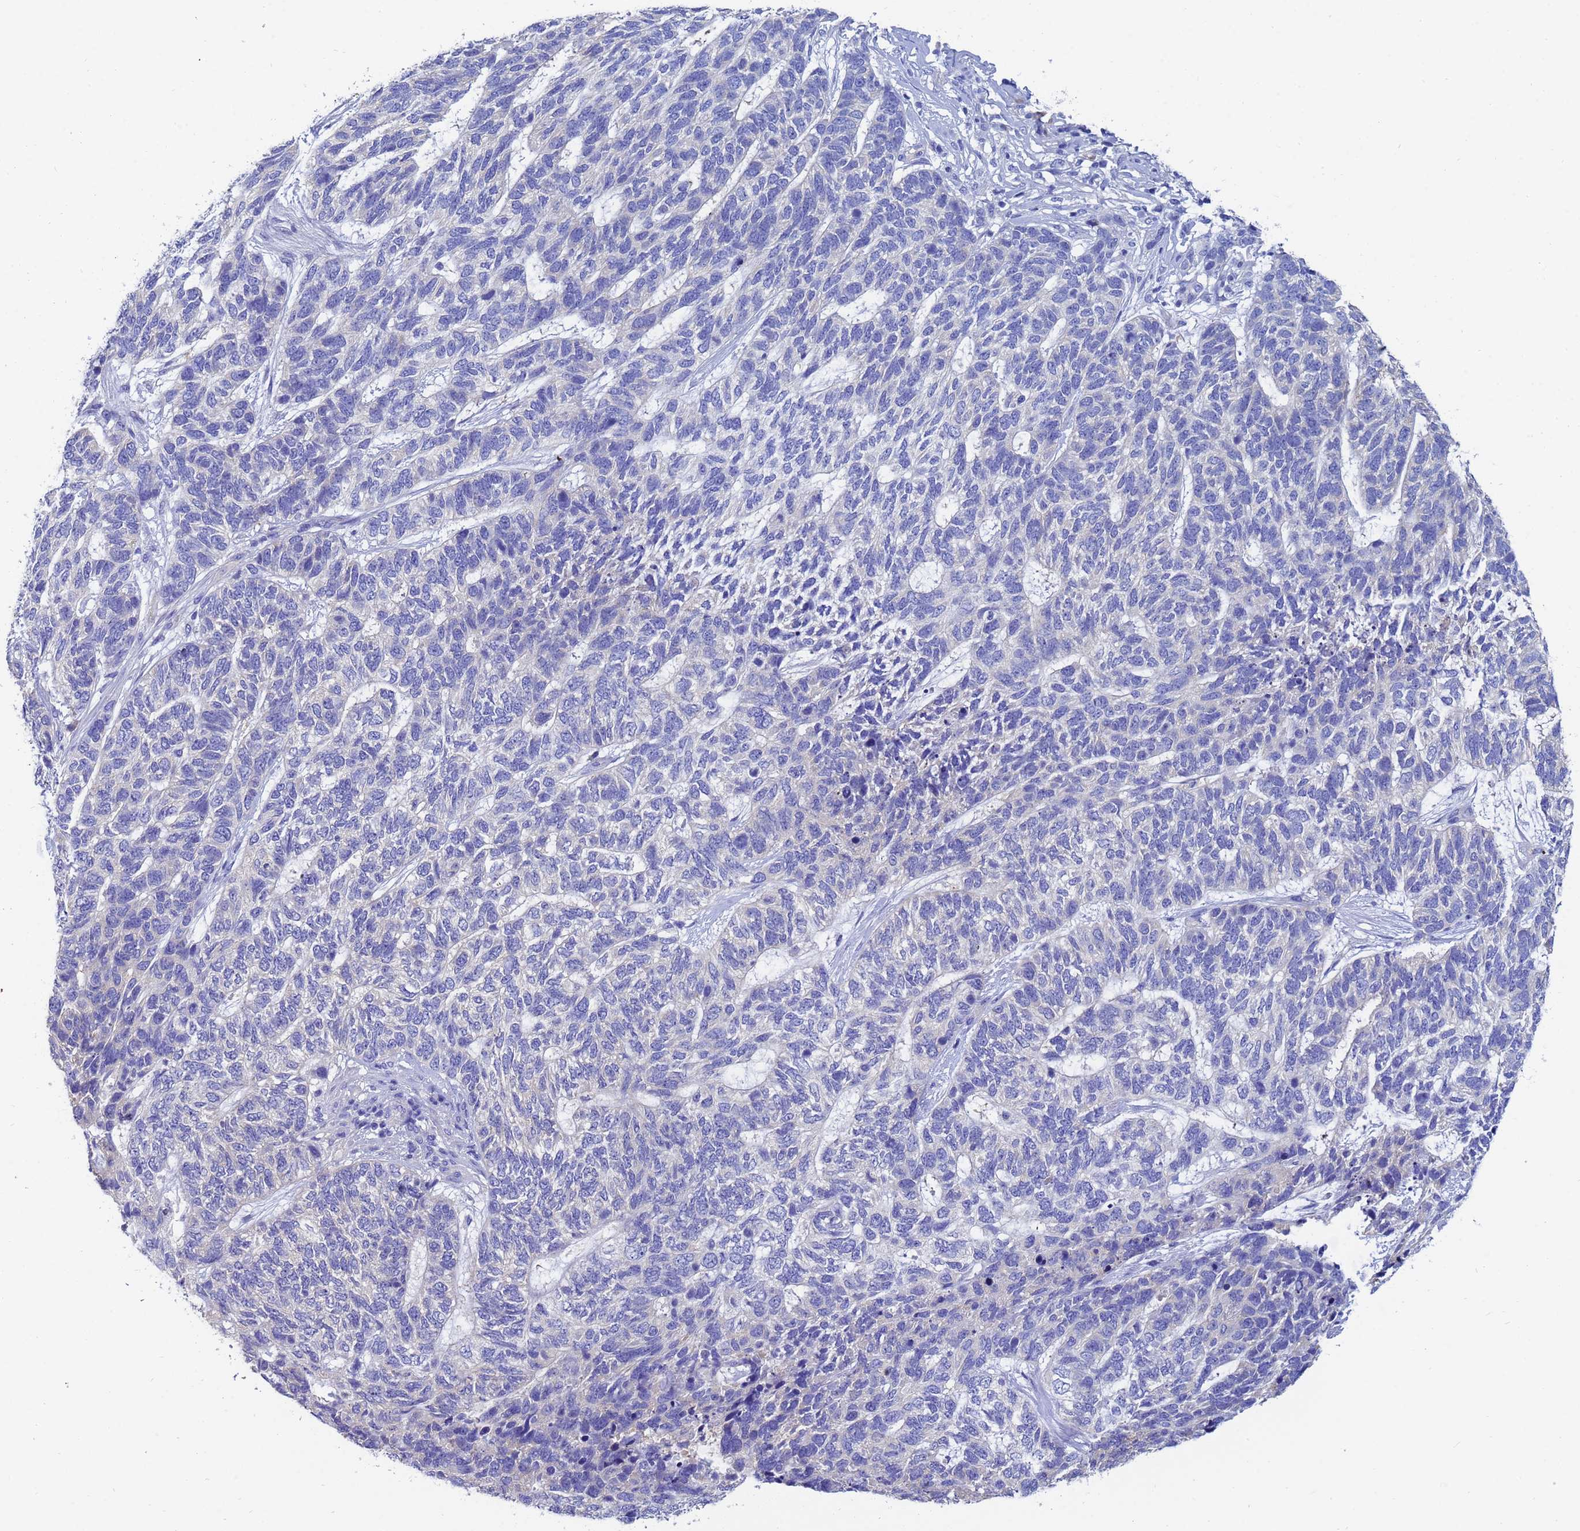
{"staining": {"intensity": "negative", "quantity": "none", "location": "none"}, "tissue": "skin cancer", "cell_type": "Tumor cells", "image_type": "cancer", "snomed": [{"axis": "morphology", "description": "Basal cell carcinoma"}, {"axis": "topography", "description": "Skin"}], "caption": "A micrograph of skin cancer (basal cell carcinoma) stained for a protein shows no brown staining in tumor cells. (DAB IHC, high magnification).", "gene": "UBE2O", "patient": {"sex": "female", "age": 65}}